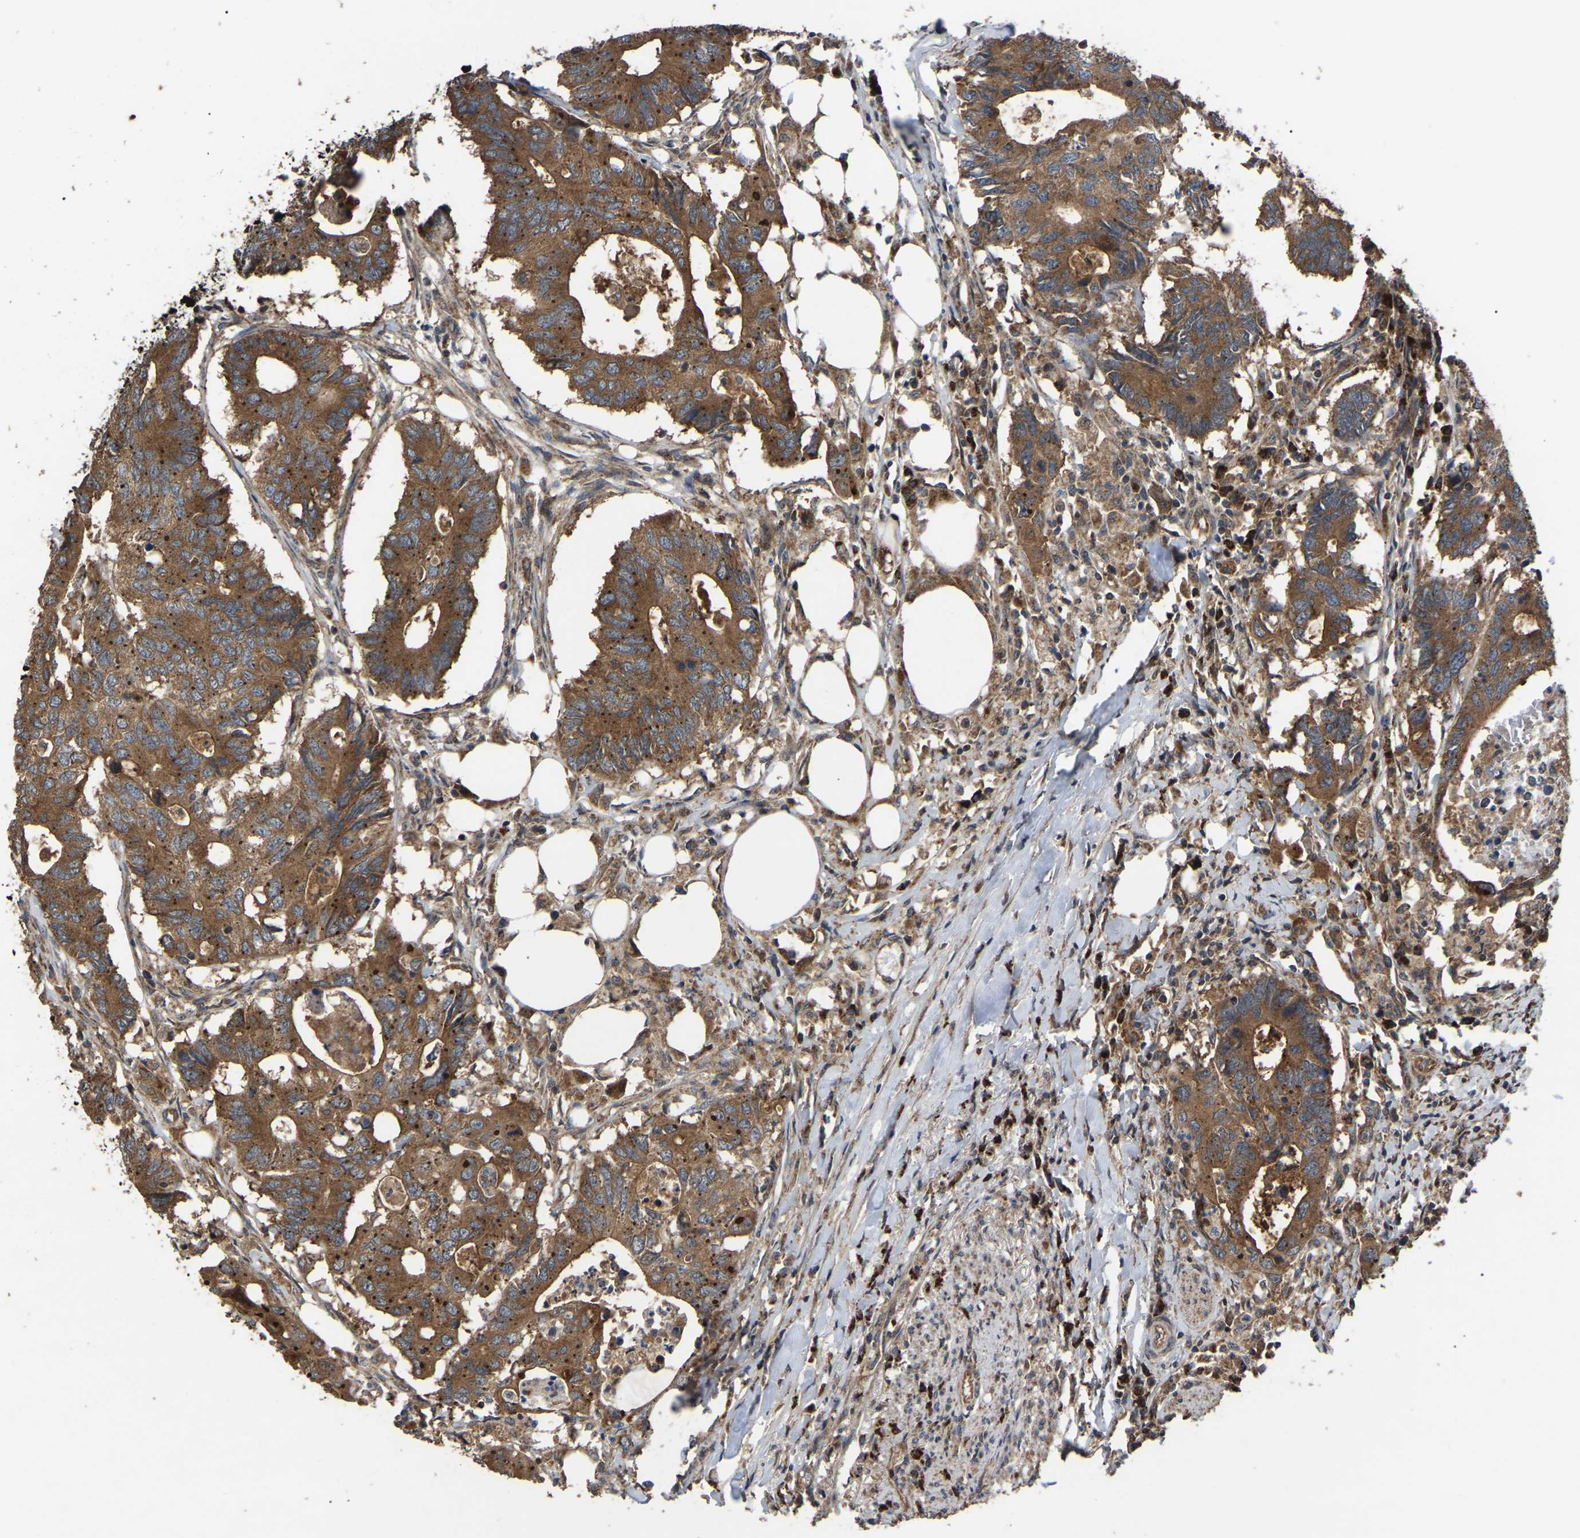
{"staining": {"intensity": "moderate", "quantity": ">75%", "location": "cytoplasmic/membranous"}, "tissue": "colorectal cancer", "cell_type": "Tumor cells", "image_type": "cancer", "snomed": [{"axis": "morphology", "description": "Adenocarcinoma, NOS"}, {"axis": "topography", "description": "Colon"}], "caption": "This histopathology image displays colorectal cancer (adenocarcinoma) stained with IHC to label a protein in brown. The cytoplasmic/membranous of tumor cells show moderate positivity for the protein. Nuclei are counter-stained blue.", "gene": "GCC1", "patient": {"sex": "male", "age": 71}}